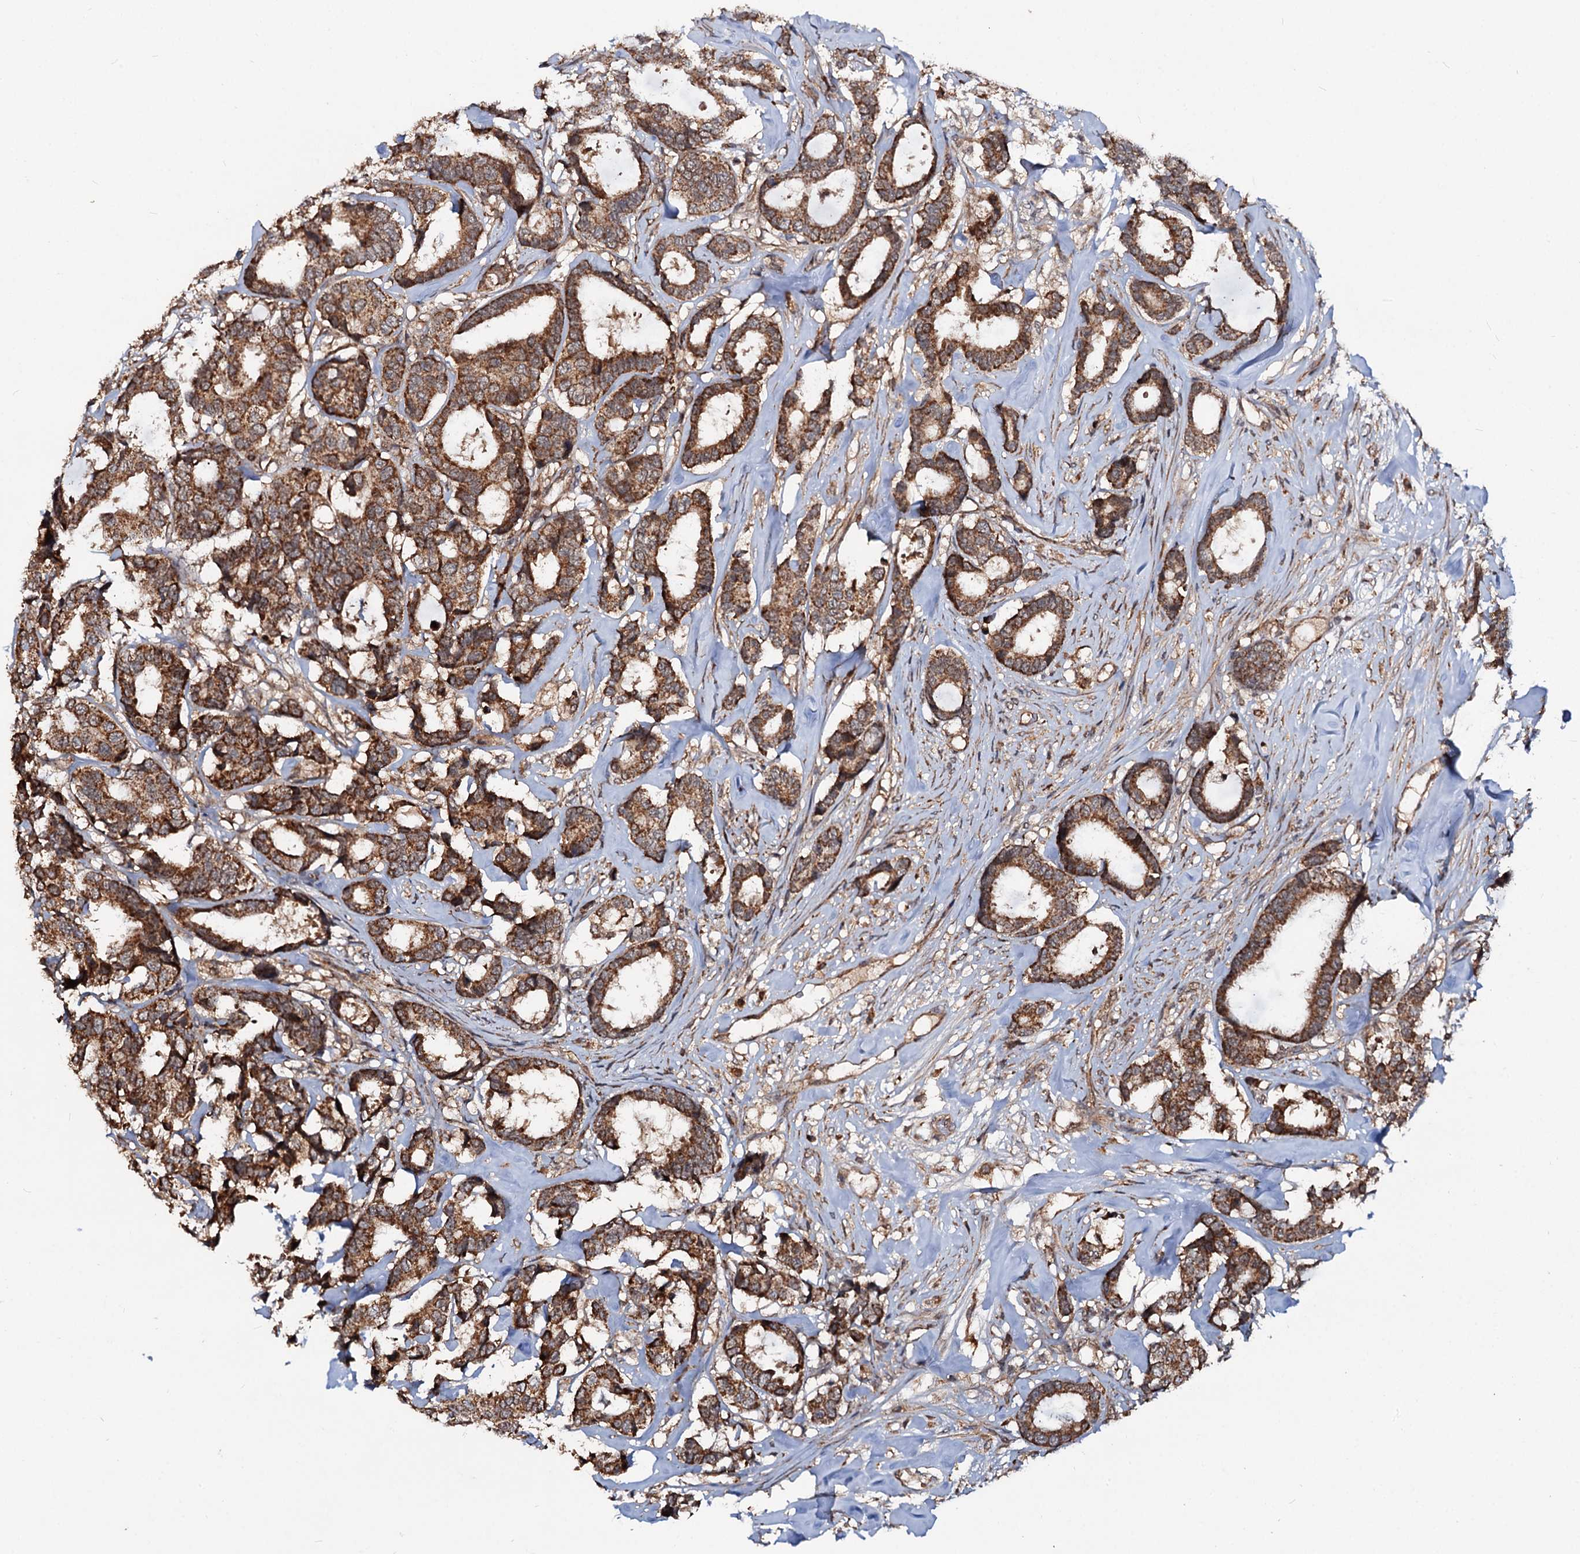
{"staining": {"intensity": "strong", "quantity": ">75%", "location": "cytoplasmic/membranous"}, "tissue": "breast cancer", "cell_type": "Tumor cells", "image_type": "cancer", "snomed": [{"axis": "morphology", "description": "Duct carcinoma"}, {"axis": "topography", "description": "Breast"}], "caption": "Immunohistochemistry (DAB) staining of breast cancer demonstrates strong cytoplasmic/membranous protein expression in approximately >75% of tumor cells.", "gene": "CEP76", "patient": {"sex": "female", "age": 87}}